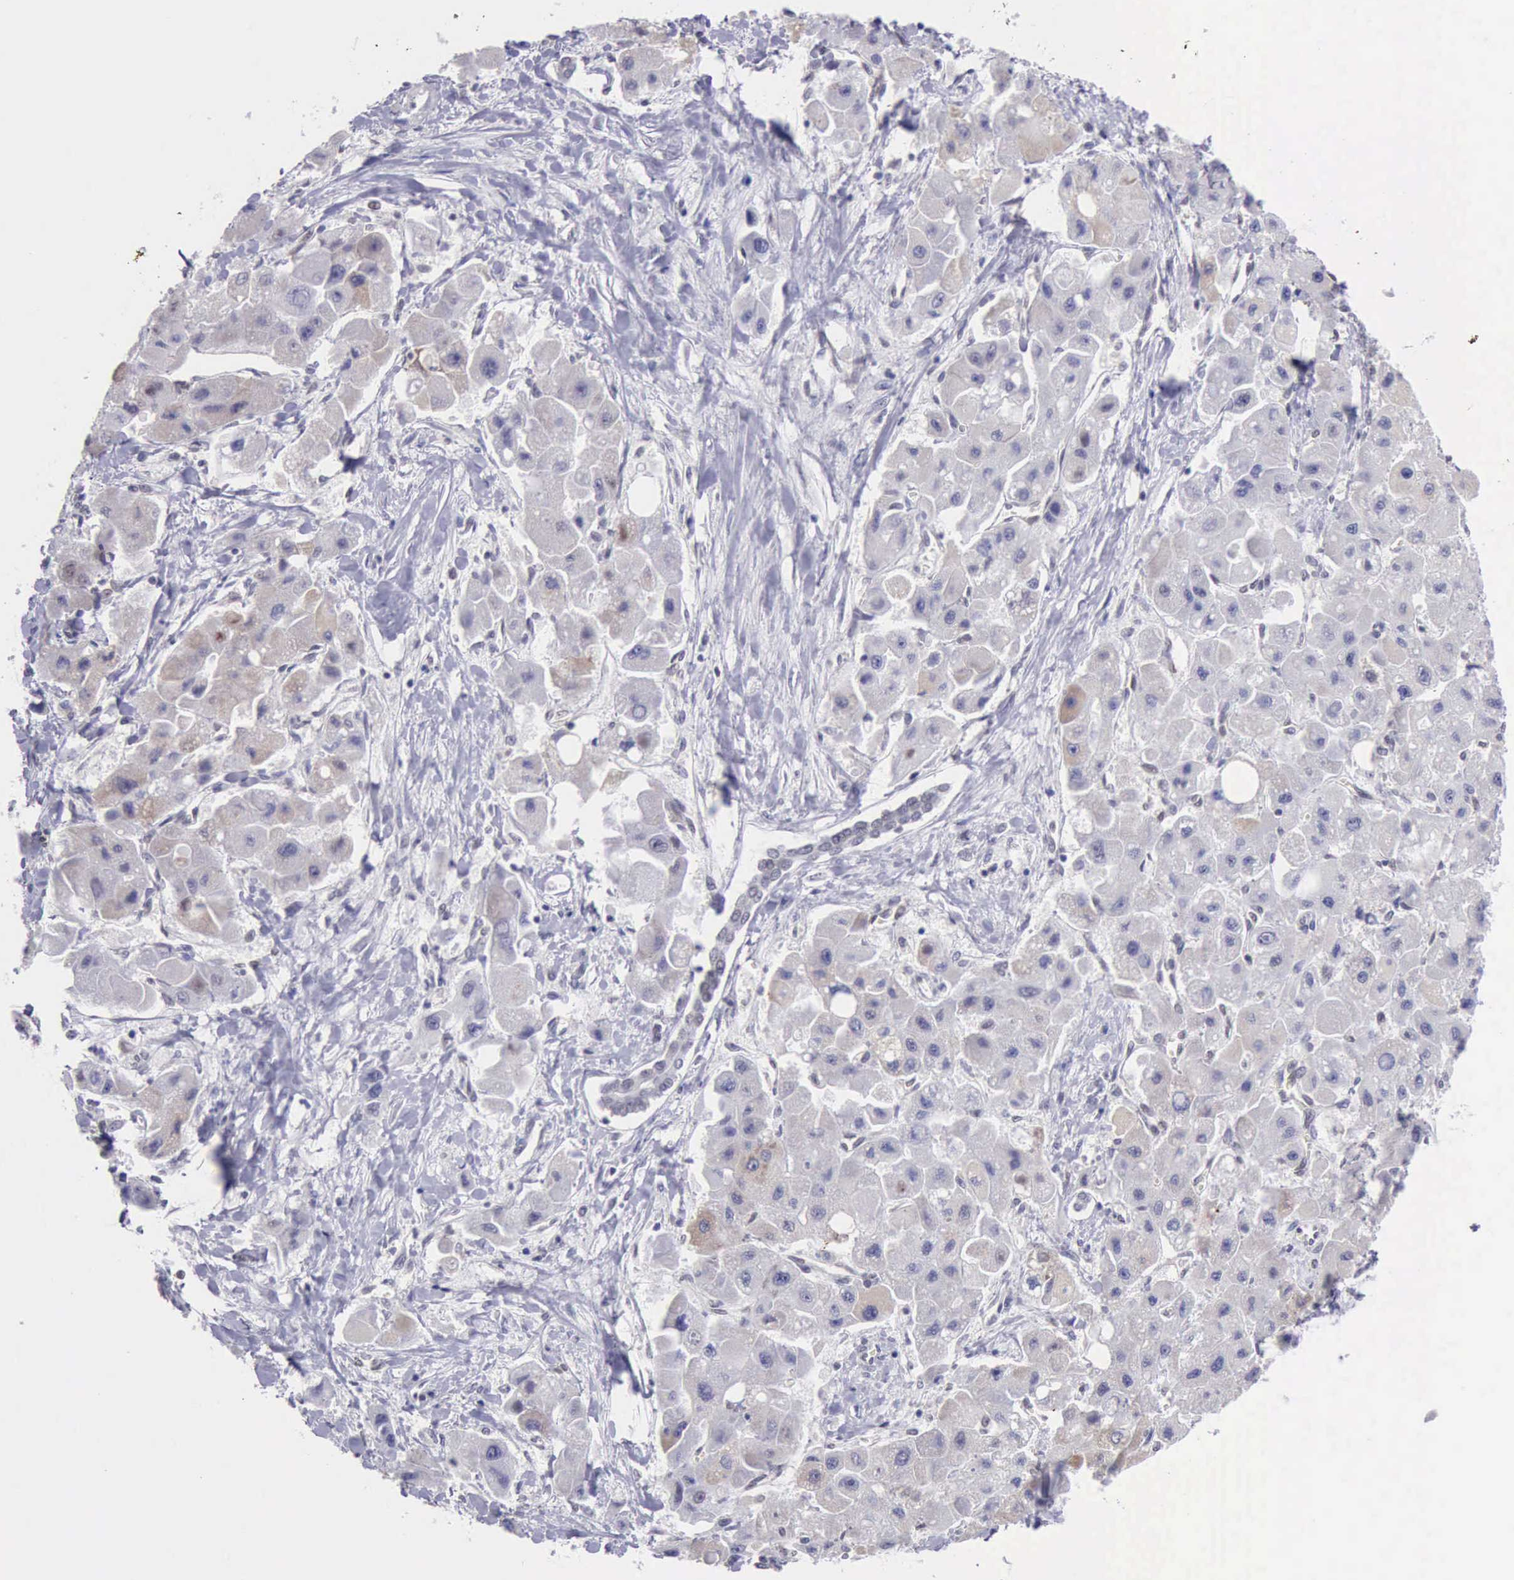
{"staining": {"intensity": "weak", "quantity": "<25%", "location": "cytoplasmic/membranous"}, "tissue": "liver cancer", "cell_type": "Tumor cells", "image_type": "cancer", "snomed": [{"axis": "morphology", "description": "Carcinoma, Hepatocellular, NOS"}, {"axis": "topography", "description": "Liver"}], "caption": "Protein analysis of liver hepatocellular carcinoma reveals no significant staining in tumor cells.", "gene": "ERCC4", "patient": {"sex": "male", "age": 24}}